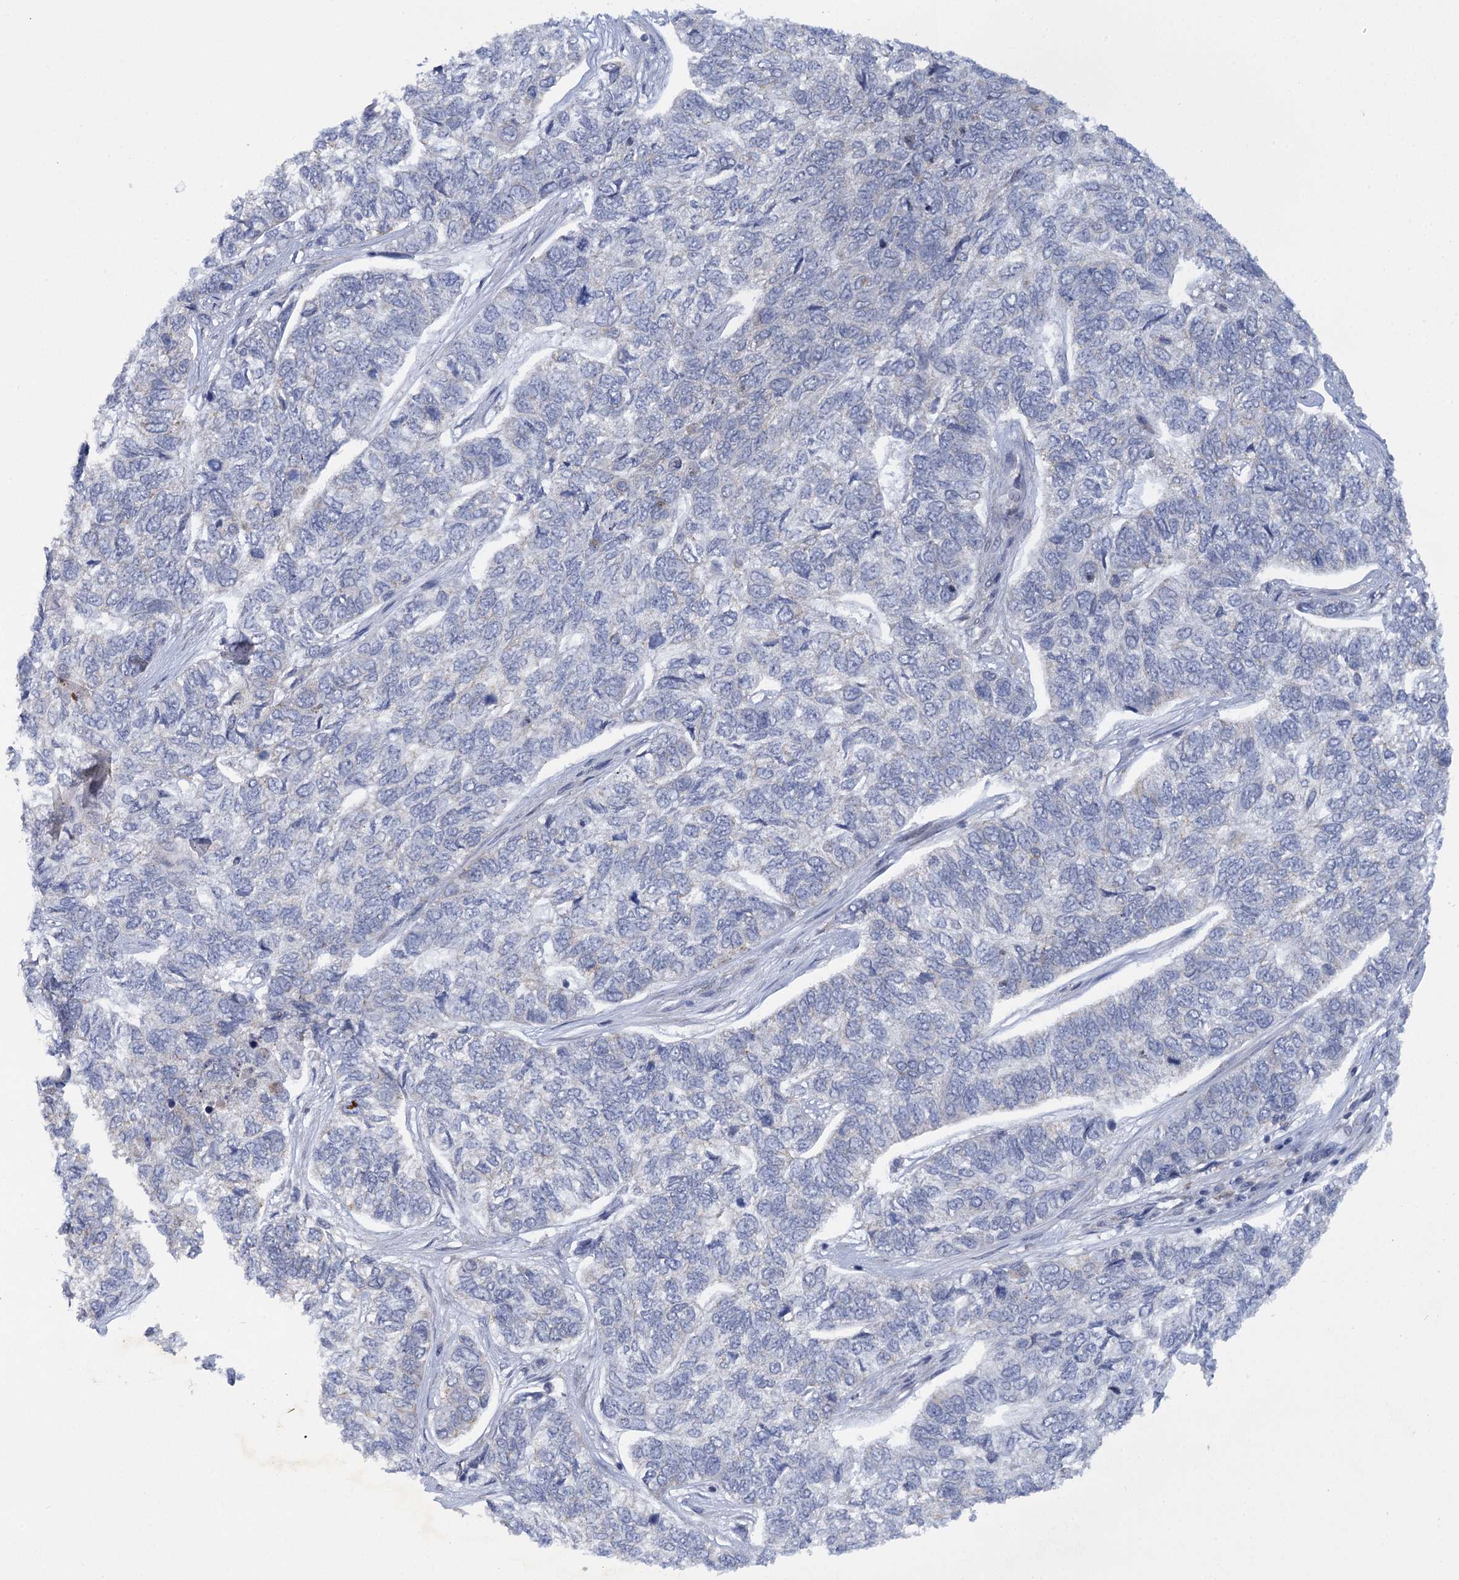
{"staining": {"intensity": "negative", "quantity": "none", "location": "none"}, "tissue": "skin cancer", "cell_type": "Tumor cells", "image_type": "cancer", "snomed": [{"axis": "morphology", "description": "Basal cell carcinoma"}, {"axis": "topography", "description": "Skin"}], "caption": "Tumor cells show no significant protein expression in basal cell carcinoma (skin). (DAB (3,3'-diaminobenzidine) IHC visualized using brightfield microscopy, high magnification).", "gene": "MBLAC2", "patient": {"sex": "female", "age": 65}}